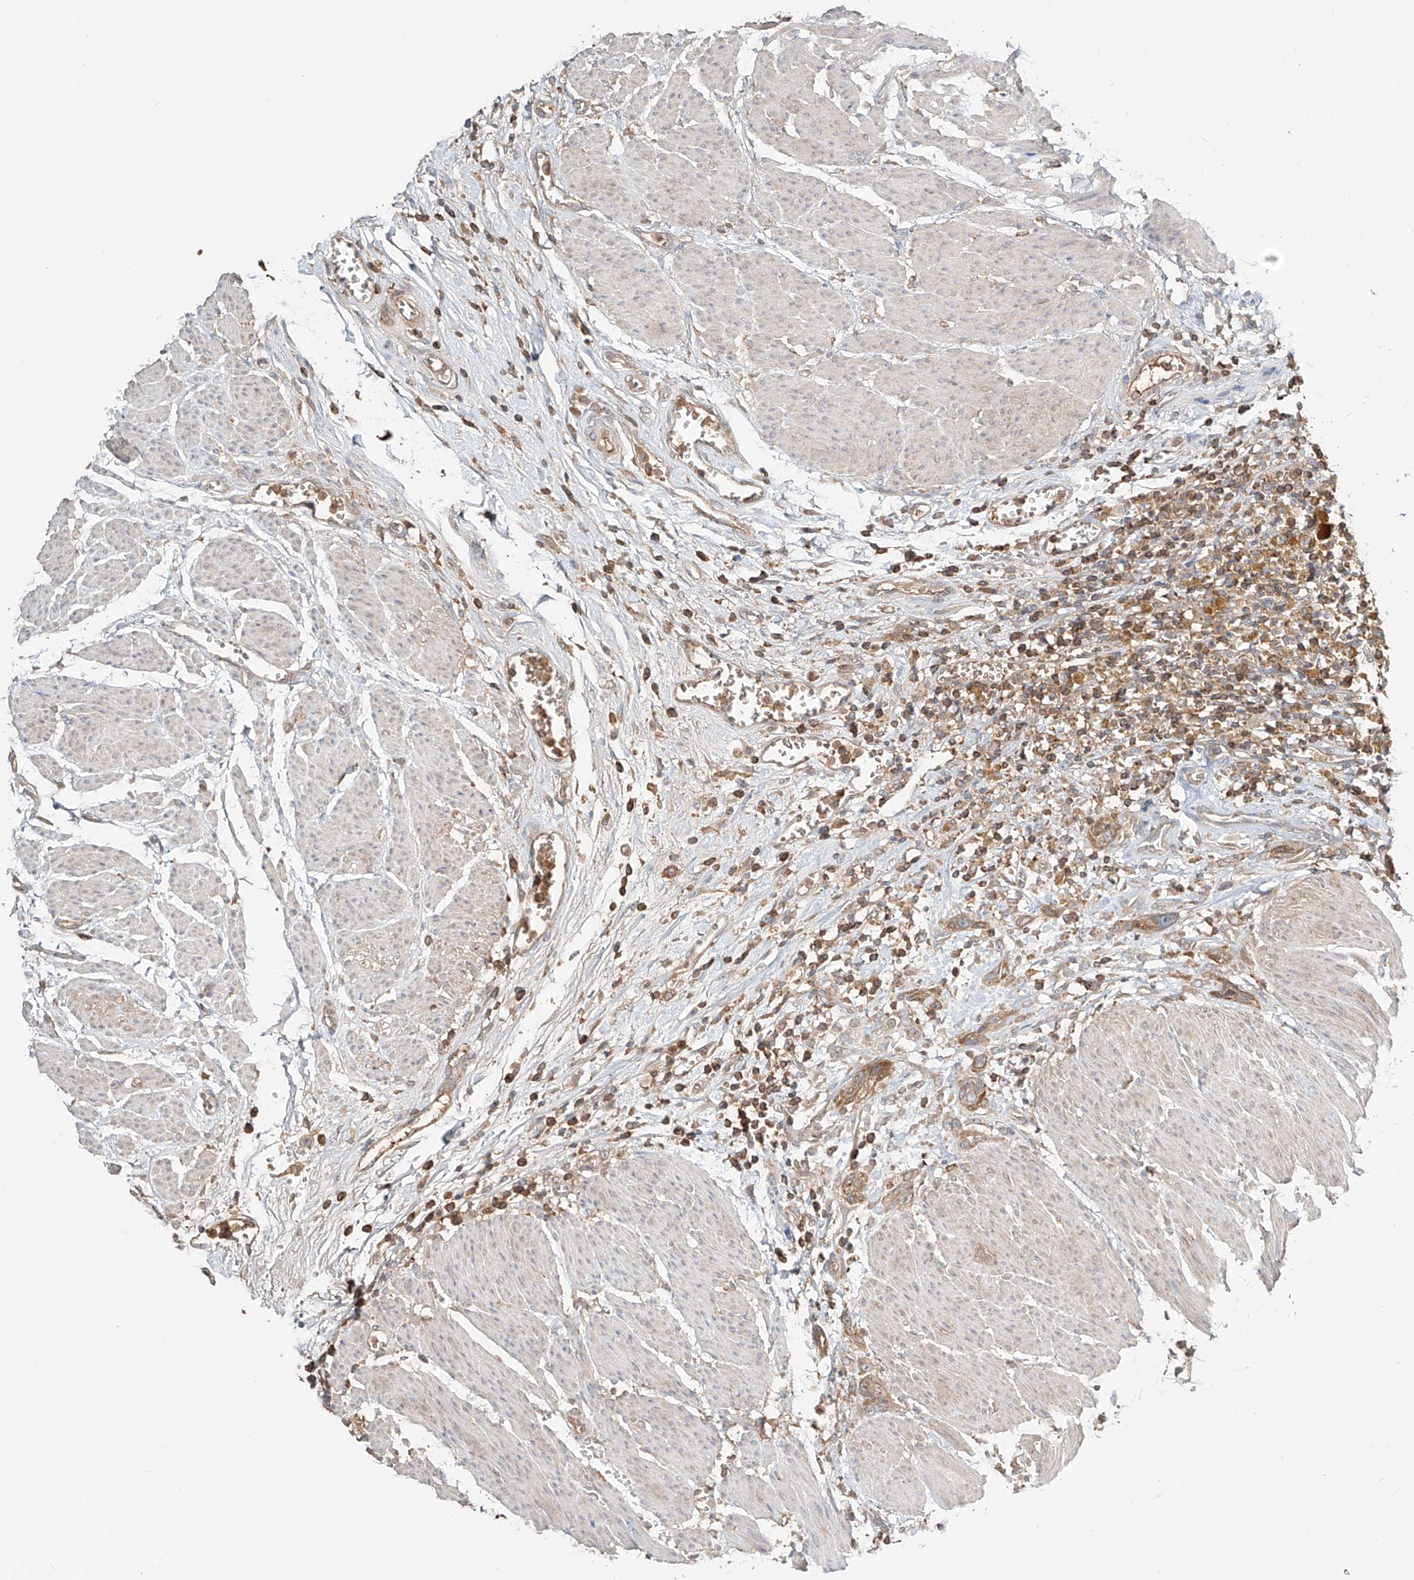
{"staining": {"intensity": "moderate", "quantity": ">75%", "location": "cytoplasmic/membranous"}, "tissue": "urothelial cancer", "cell_type": "Tumor cells", "image_type": "cancer", "snomed": [{"axis": "morphology", "description": "Urothelial carcinoma, High grade"}, {"axis": "topography", "description": "Urinary bladder"}], "caption": "Immunohistochemistry (IHC) of urothelial cancer displays medium levels of moderate cytoplasmic/membranous positivity in about >75% of tumor cells.", "gene": "ERO1A", "patient": {"sex": "male", "age": 35}}